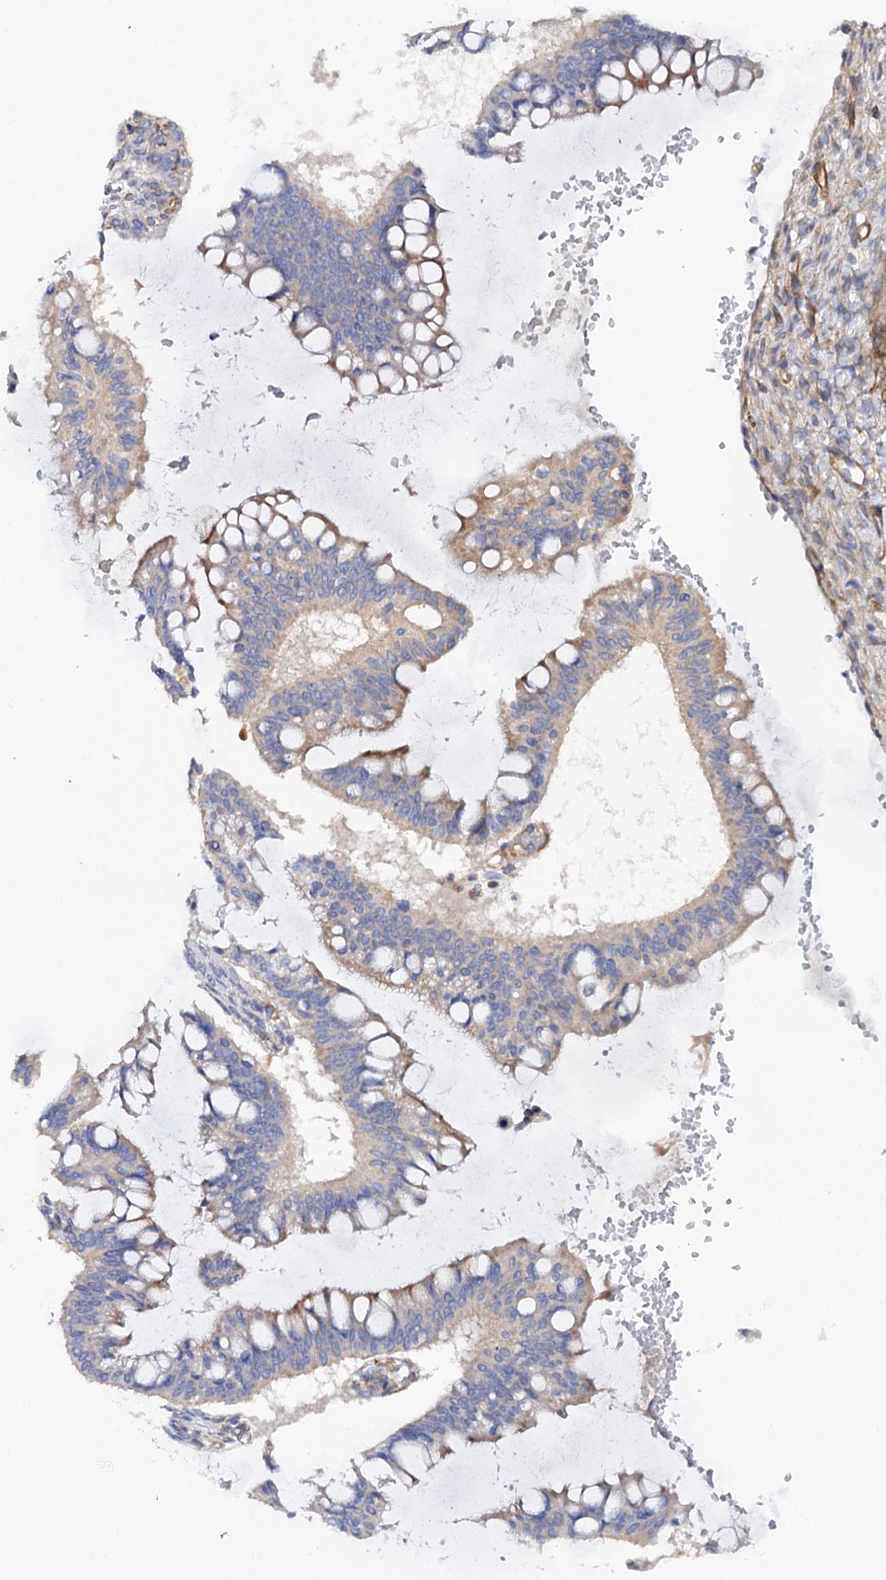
{"staining": {"intensity": "negative", "quantity": "none", "location": "none"}, "tissue": "ovarian cancer", "cell_type": "Tumor cells", "image_type": "cancer", "snomed": [{"axis": "morphology", "description": "Cystadenocarcinoma, mucinous, NOS"}, {"axis": "topography", "description": "Ovary"}], "caption": "High power microscopy photomicrograph of an IHC histopathology image of ovarian cancer (mucinous cystadenocarcinoma), revealing no significant positivity in tumor cells.", "gene": "CSAD", "patient": {"sex": "female", "age": 73}}